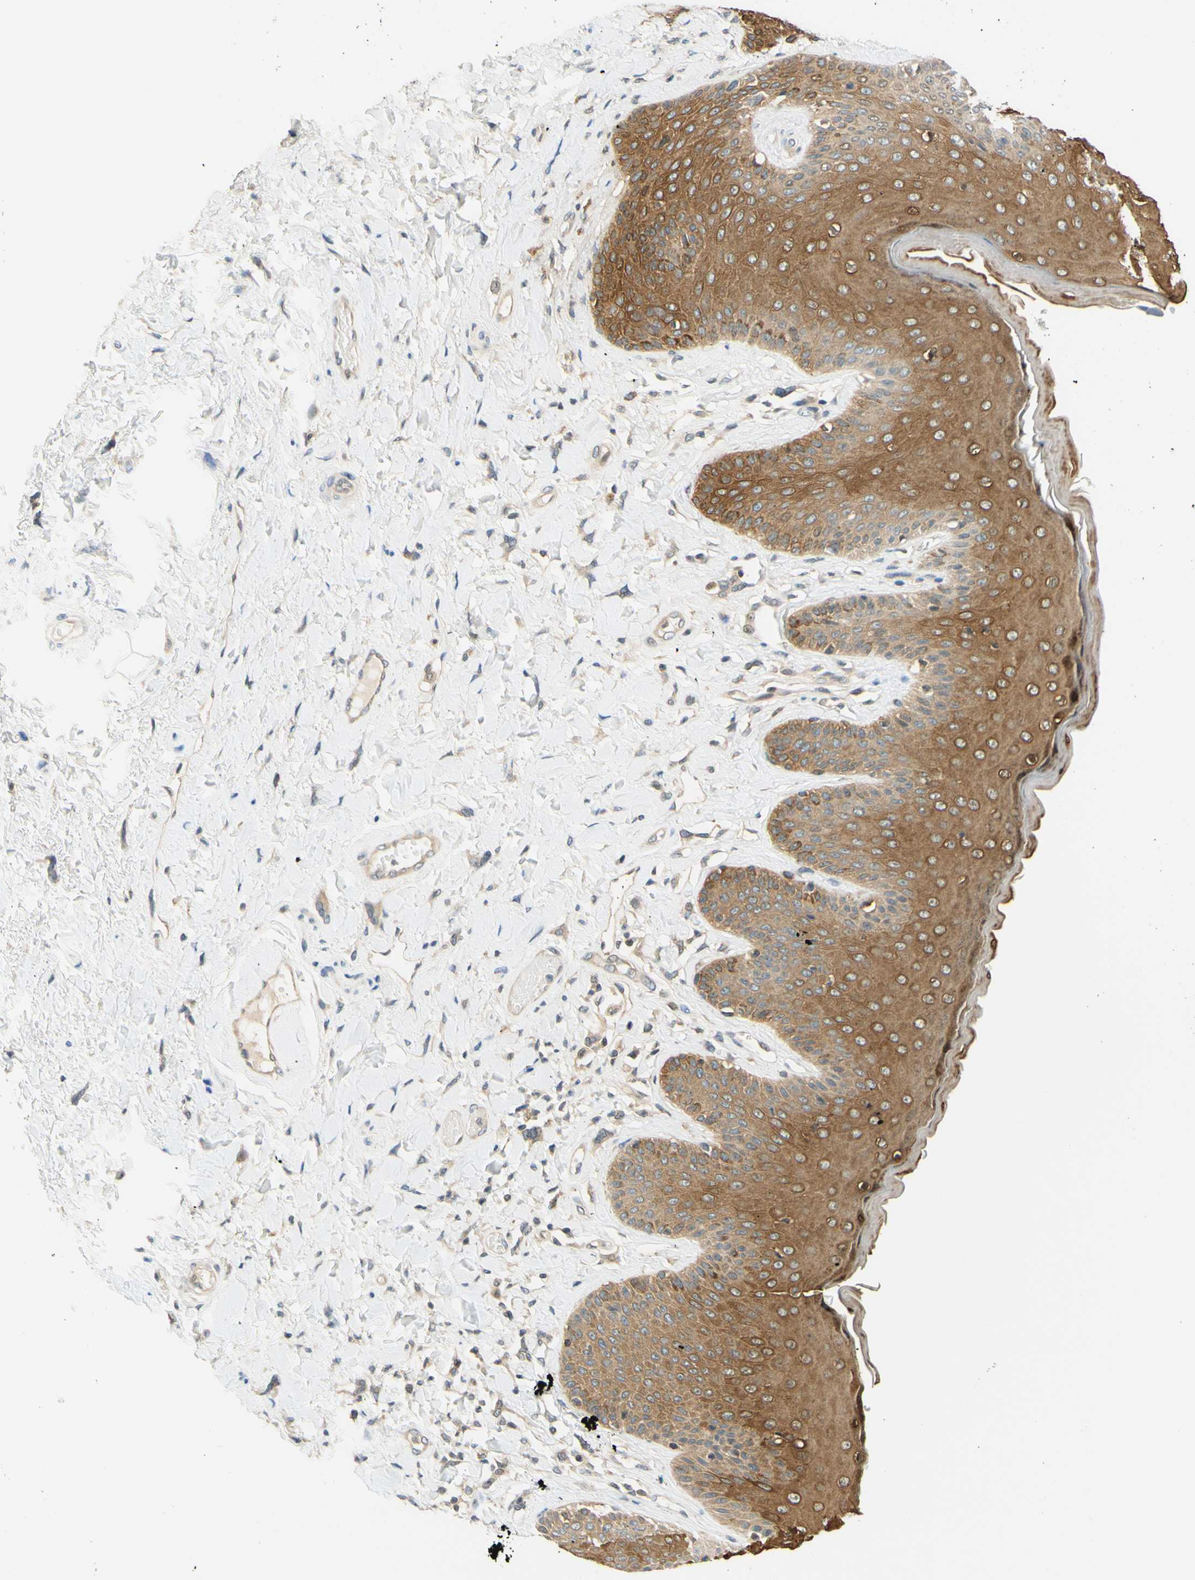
{"staining": {"intensity": "moderate", "quantity": ">75%", "location": "cytoplasmic/membranous"}, "tissue": "skin", "cell_type": "Epidermal cells", "image_type": "normal", "snomed": [{"axis": "morphology", "description": "Normal tissue, NOS"}, {"axis": "topography", "description": "Anal"}], "caption": "About >75% of epidermal cells in benign human skin show moderate cytoplasmic/membranous protein positivity as visualized by brown immunohistochemical staining.", "gene": "C2CD2L", "patient": {"sex": "male", "age": 69}}